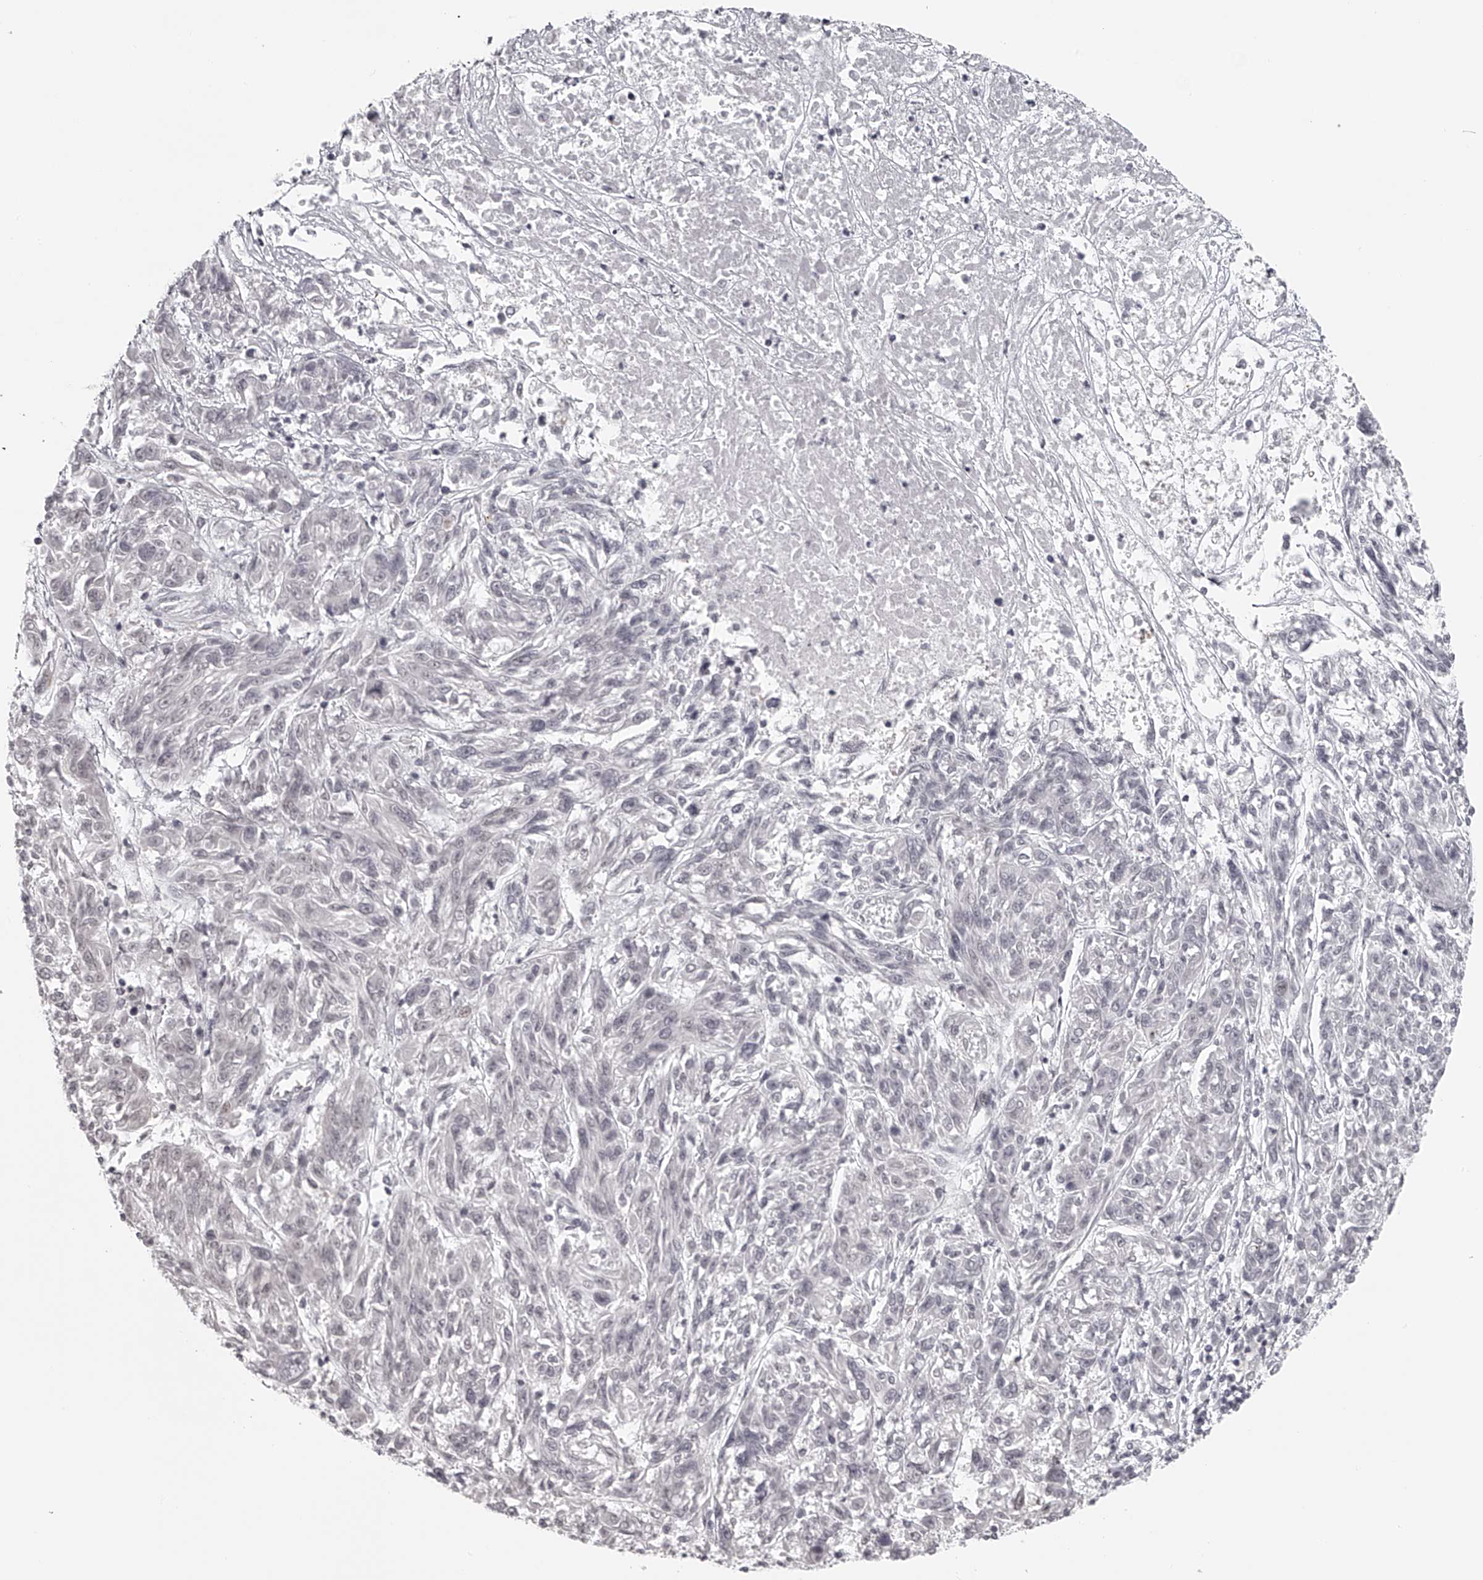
{"staining": {"intensity": "negative", "quantity": "none", "location": "none"}, "tissue": "melanoma", "cell_type": "Tumor cells", "image_type": "cancer", "snomed": [{"axis": "morphology", "description": "Malignant melanoma, NOS"}, {"axis": "topography", "description": "Skin"}], "caption": "This histopathology image is of melanoma stained with IHC to label a protein in brown with the nuclei are counter-stained blue. There is no staining in tumor cells.", "gene": "RNF220", "patient": {"sex": "male", "age": 53}}